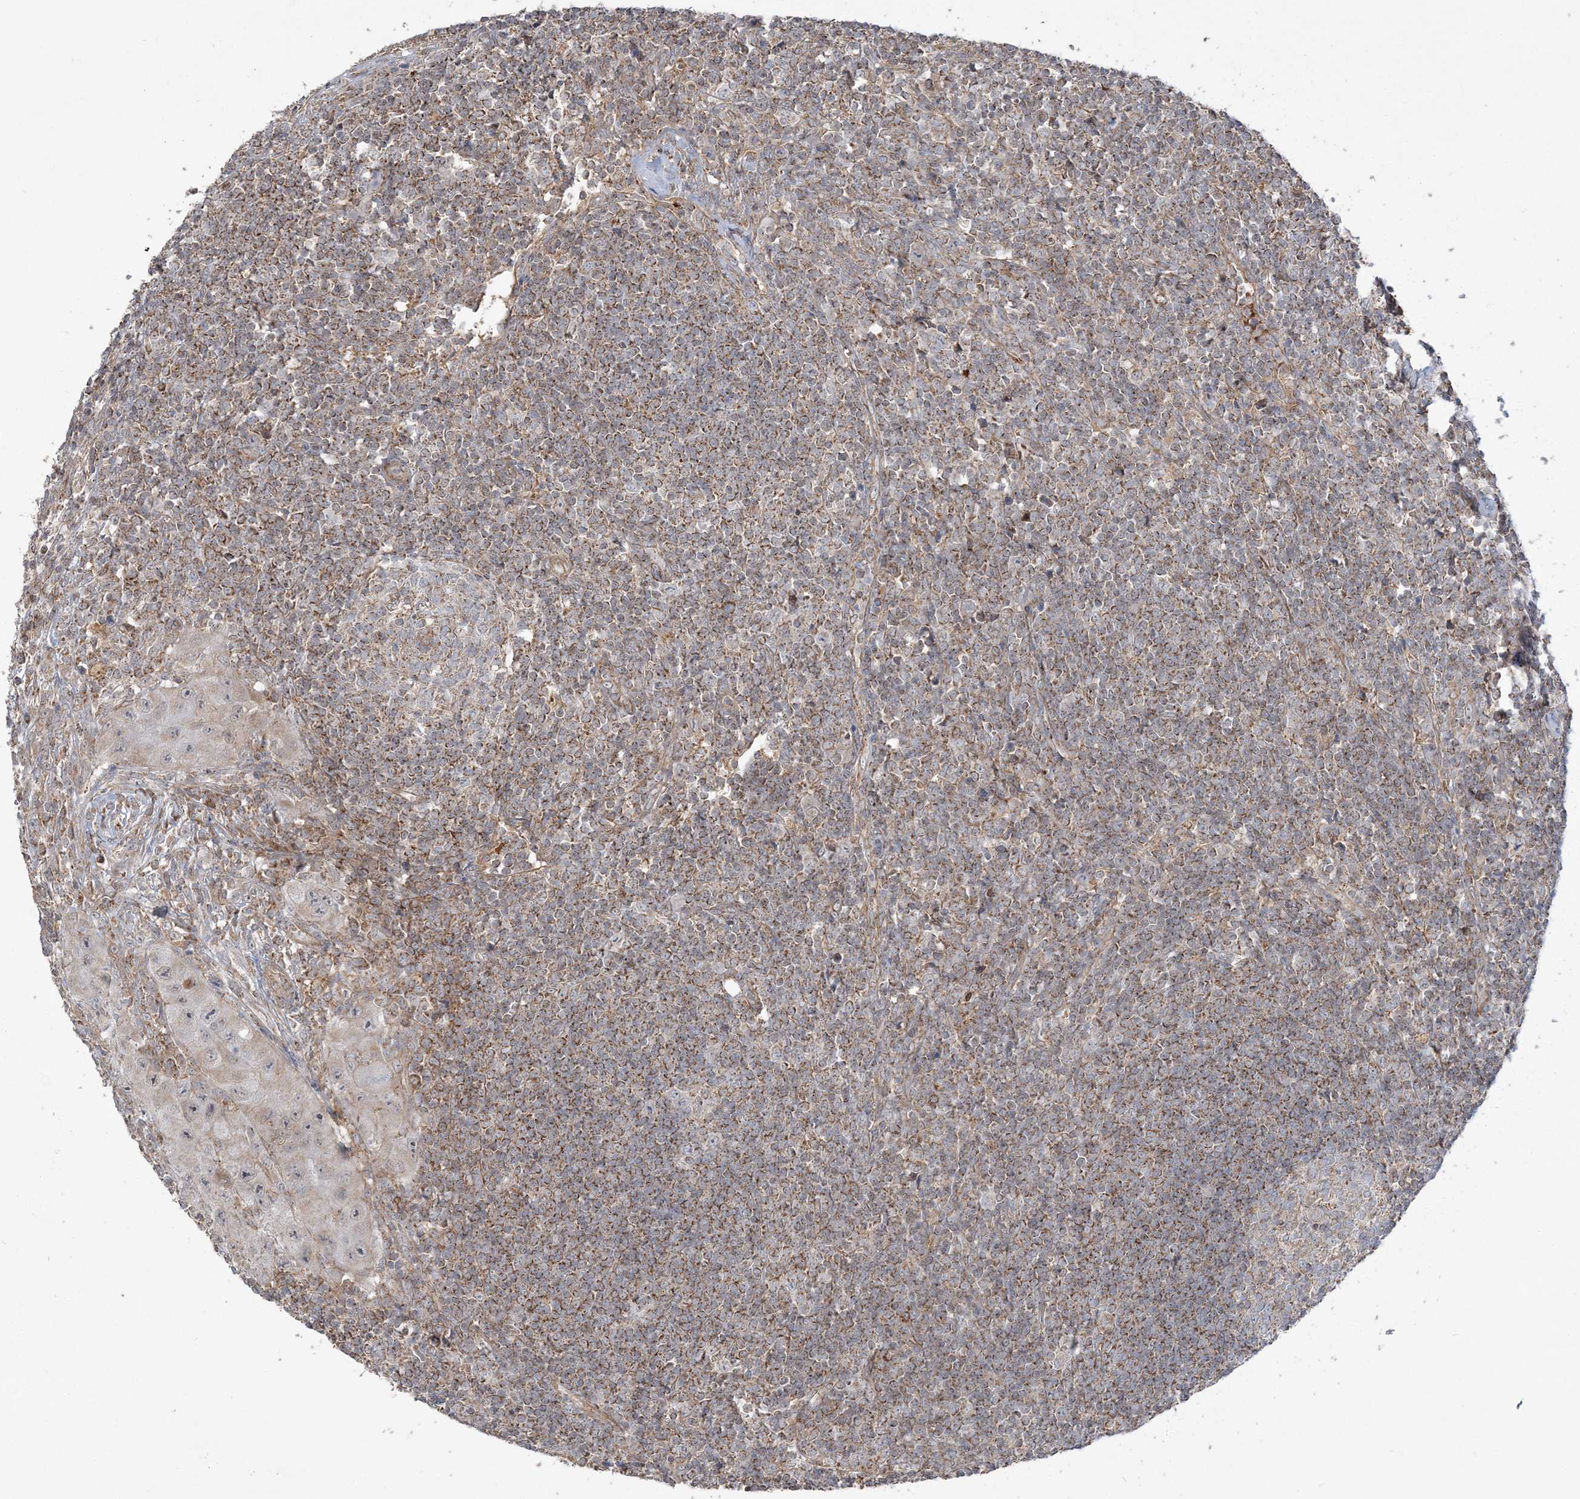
{"staining": {"intensity": "weak", "quantity": "<25%", "location": "cytoplasmic/membranous"}, "tissue": "lymph node", "cell_type": "Germinal center cells", "image_type": "normal", "snomed": [{"axis": "morphology", "description": "Normal tissue, NOS"}, {"axis": "morphology", "description": "Squamous cell carcinoma, metastatic, NOS"}, {"axis": "topography", "description": "Lymph node"}], "caption": "IHC of normal human lymph node reveals no expression in germinal center cells. (Brightfield microscopy of DAB (3,3'-diaminobenzidine) immunohistochemistry (IHC) at high magnification).", "gene": "SCLT1", "patient": {"sex": "male", "age": 73}}